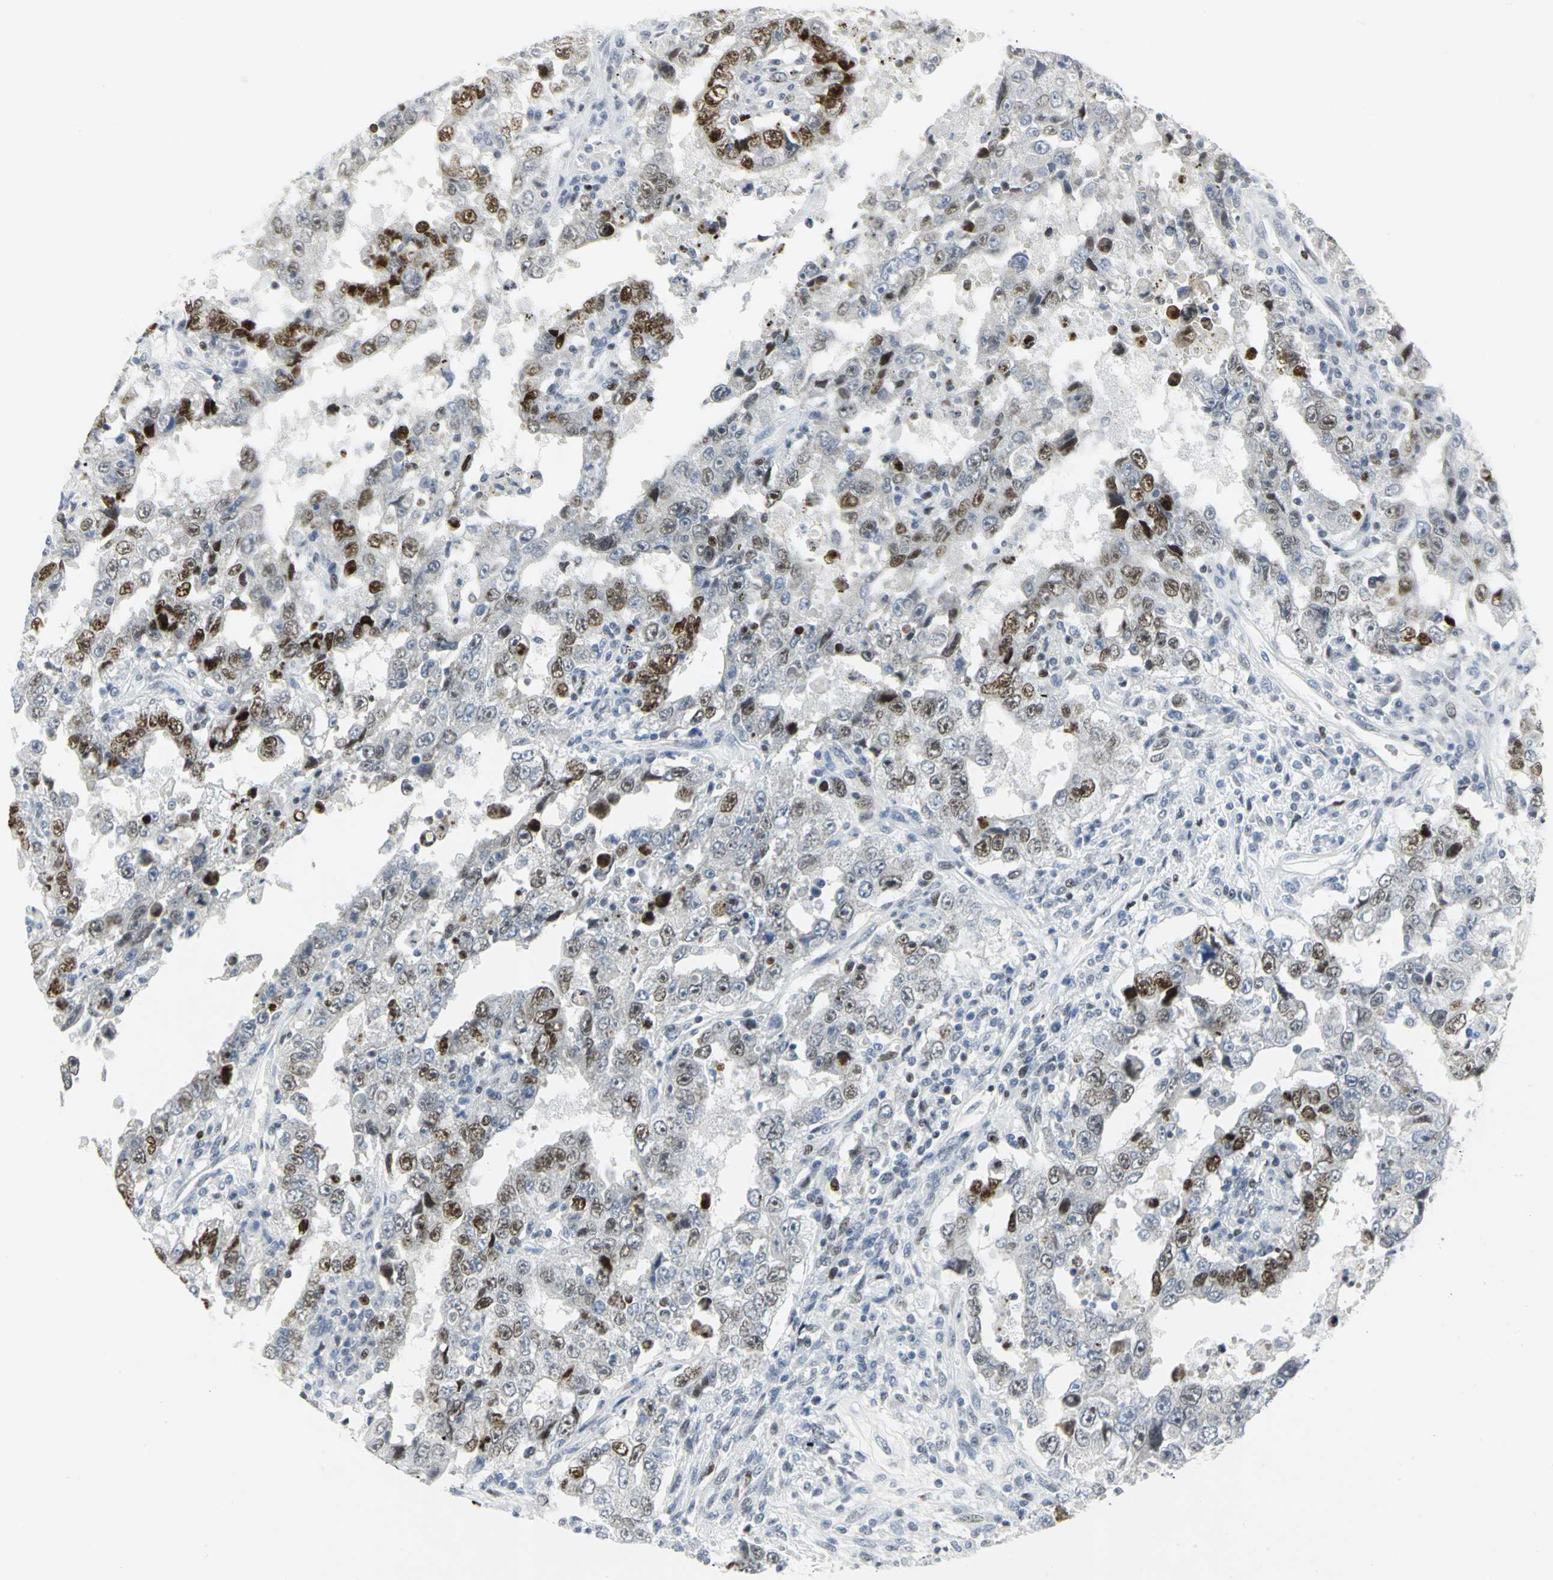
{"staining": {"intensity": "strong", "quantity": "25%-75%", "location": "nuclear"}, "tissue": "testis cancer", "cell_type": "Tumor cells", "image_type": "cancer", "snomed": [{"axis": "morphology", "description": "Carcinoma, Embryonal, NOS"}, {"axis": "topography", "description": "Testis"}], "caption": "Immunohistochemical staining of human embryonal carcinoma (testis) exhibits high levels of strong nuclear protein expression in about 25%-75% of tumor cells. The staining was performed using DAB, with brown indicating positive protein expression. Nuclei are stained blue with hematoxylin.", "gene": "RPA1", "patient": {"sex": "male", "age": 26}}